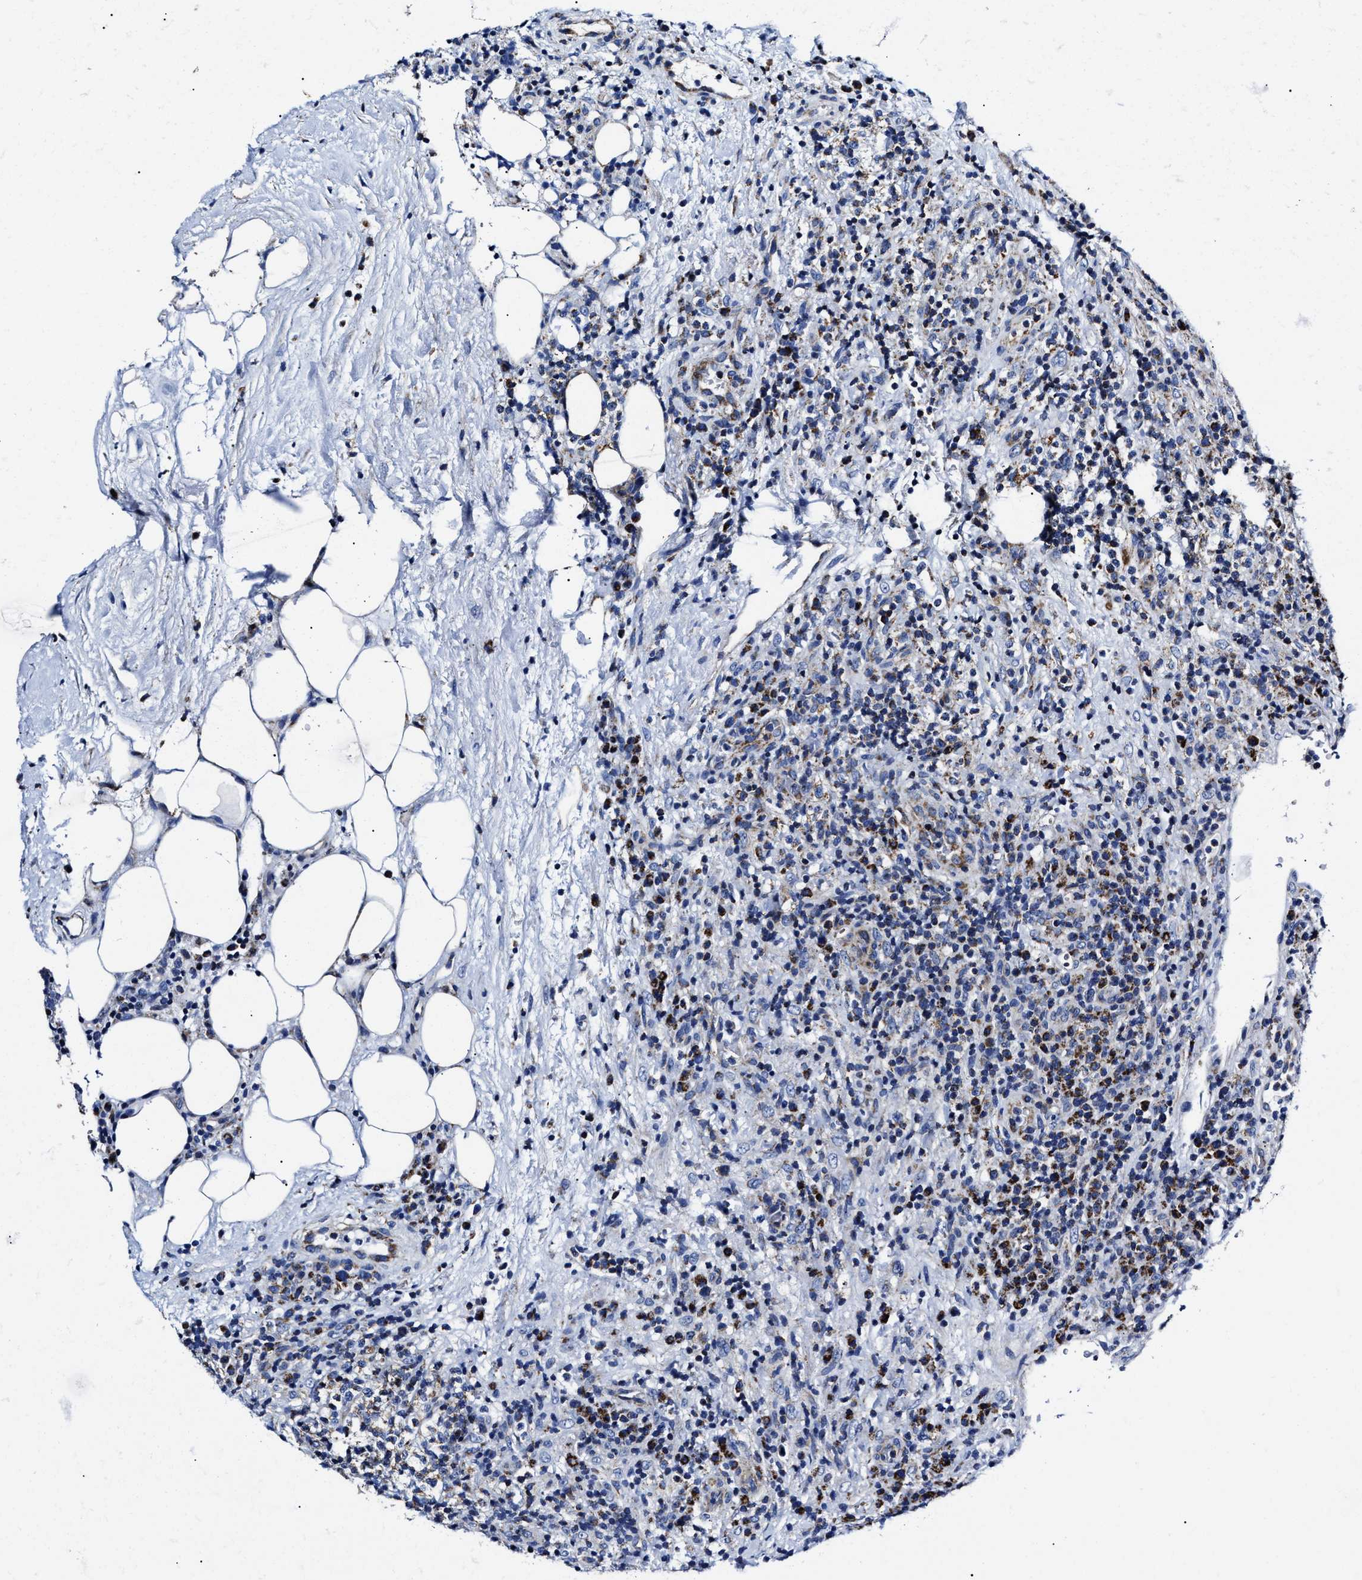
{"staining": {"intensity": "strong", "quantity": "<25%", "location": "cytoplasmic/membranous"}, "tissue": "lymphoma", "cell_type": "Tumor cells", "image_type": "cancer", "snomed": [{"axis": "morphology", "description": "Malignant lymphoma, non-Hodgkin's type, High grade"}, {"axis": "topography", "description": "Lymph node"}], "caption": "High-power microscopy captured an immunohistochemistry photomicrograph of lymphoma, revealing strong cytoplasmic/membranous staining in about <25% of tumor cells. The staining was performed using DAB to visualize the protein expression in brown, while the nuclei were stained in blue with hematoxylin (Magnification: 20x).", "gene": "HINT2", "patient": {"sex": "female", "age": 76}}